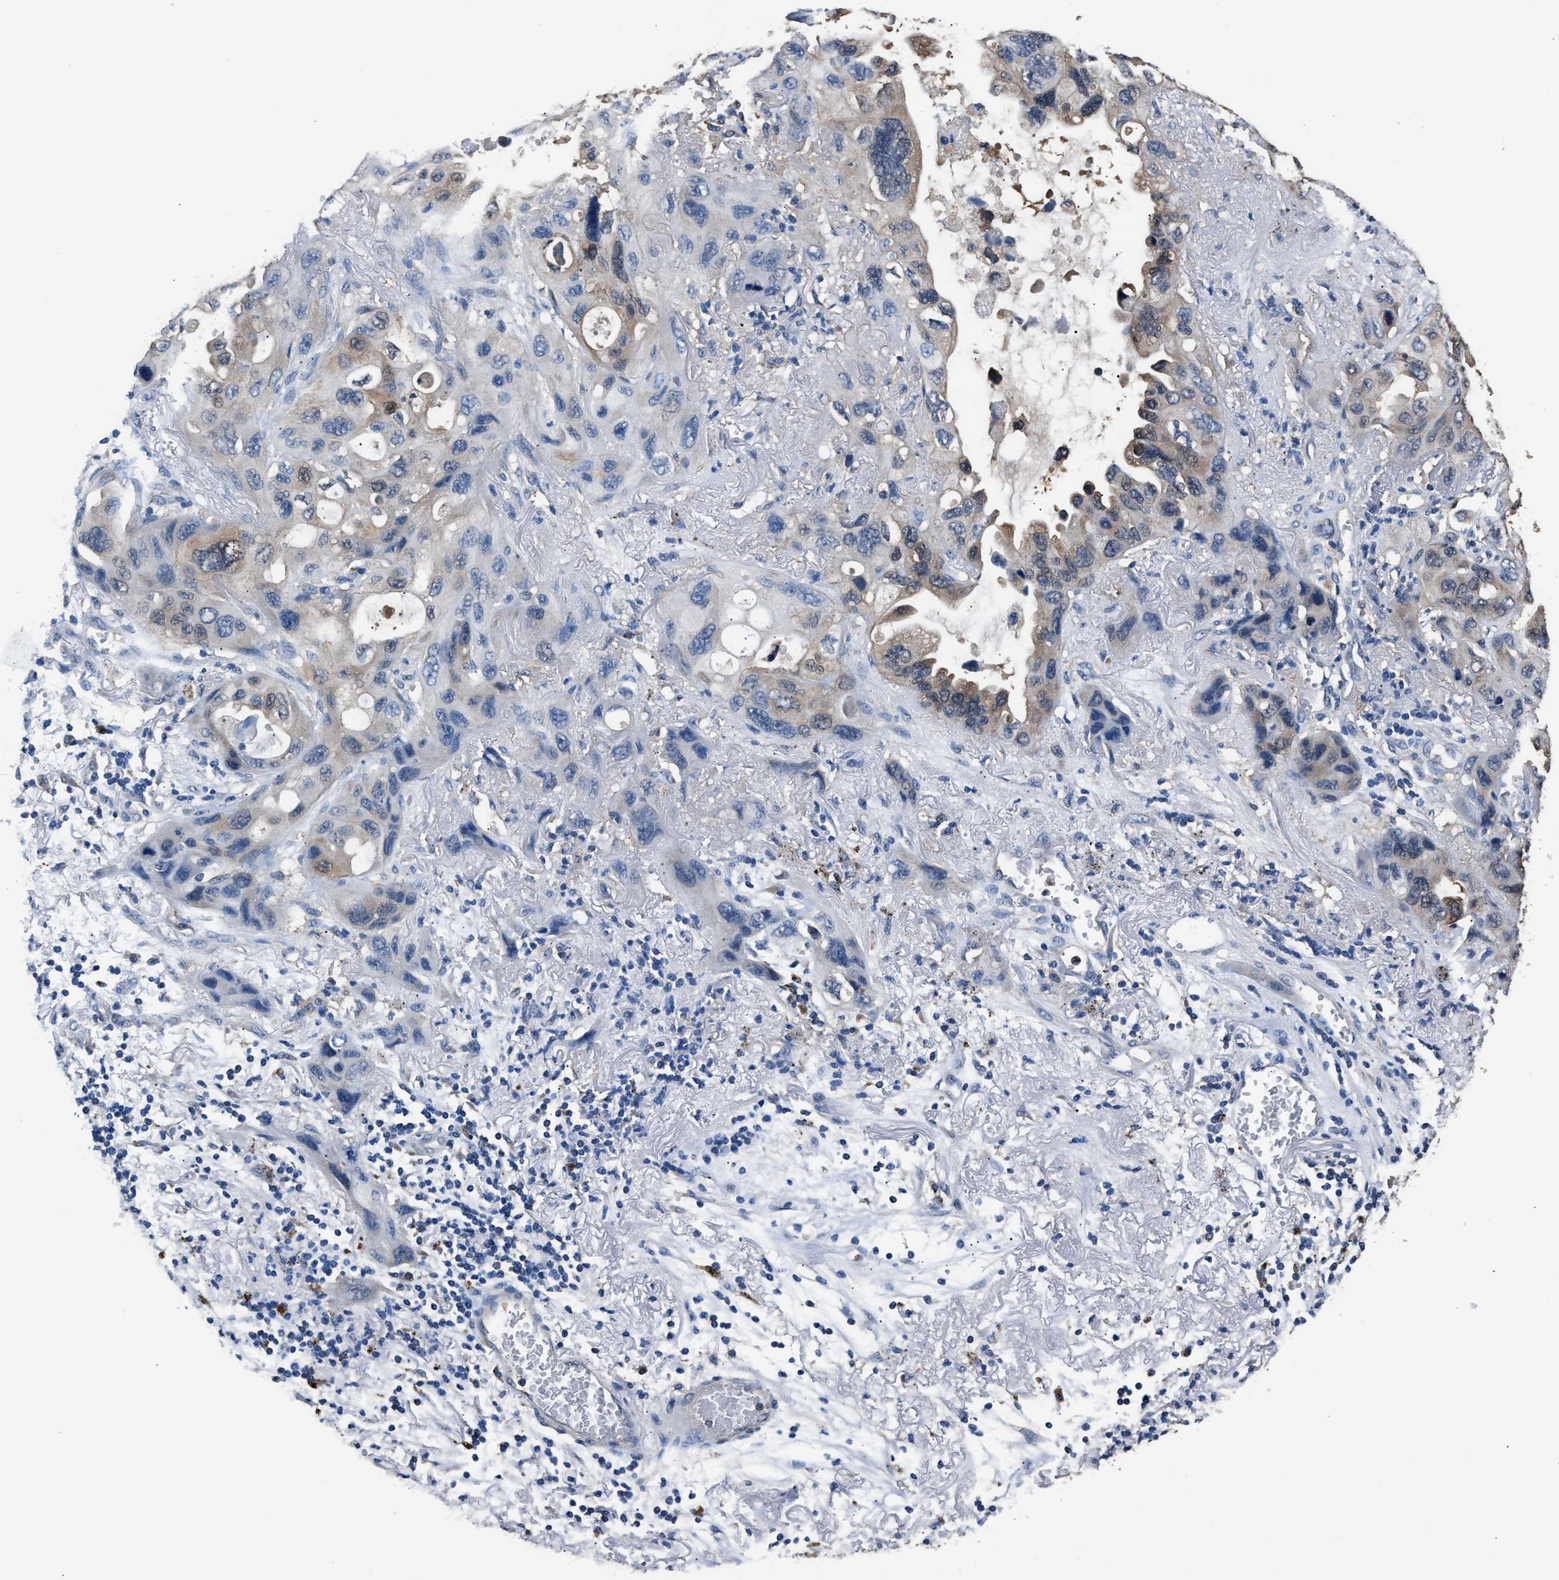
{"staining": {"intensity": "weak", "quantity": "25%-75%", "location": "cytoplasmic/membranous"}, "tissue": "lung cancer", "cell_type": "Tumor cells", "image_type": "cancer", "snomed": [{"axis": "morphology", "description": "Squamous cell carcinoma, NOS"}, {"axis": "topography", "description": "Lung"}], "caption": "Tumor cells exhibit low levels of weak cytoplasmic/membranous staining in approximately 25%-75% of cells in human lung squamous cell carcinoma.", "gene": "GSTP1", "patient": {"sex": "female", "age": 73}}